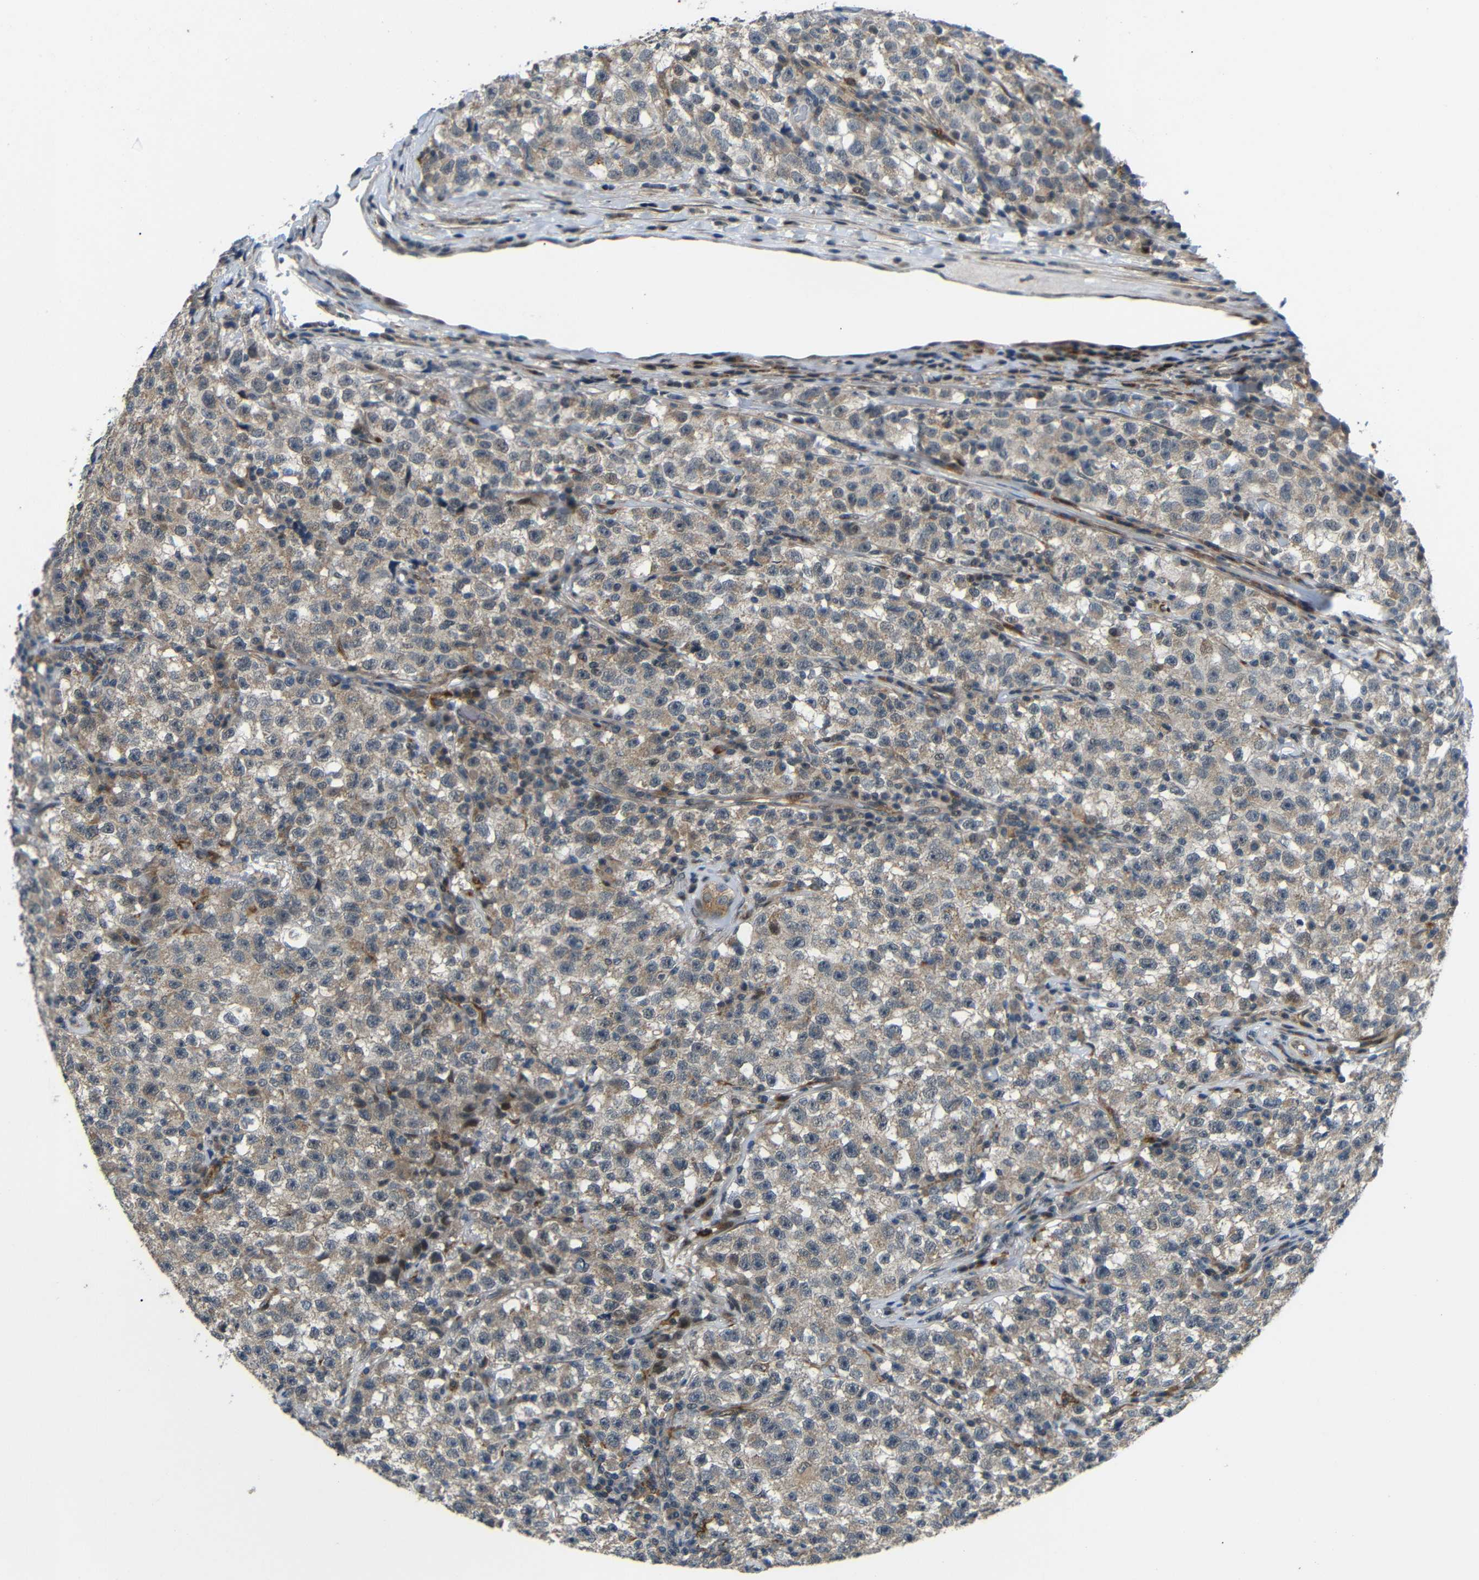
{"staining": {"intensity": "weak", "quantity": "25%-75%", "location": "cytoplasmic/membranous"}, "tissue": "testis cancer", "cell_type": "Tumor cells", "image_type": "cancer", "snomed": [{"axis": "morphology", "description": "Seminoma, NOS"}, {"axis": "topography", "description": "Testis"}], "caption": "Testis cancer tissue shows weak cytoplasmic/membranous staining in approximately 25%-75% of tumor cells, visualized by immunohistochemistry.", "gene": "SYDE1", "patient": {"sex": "male", "age": 22}}